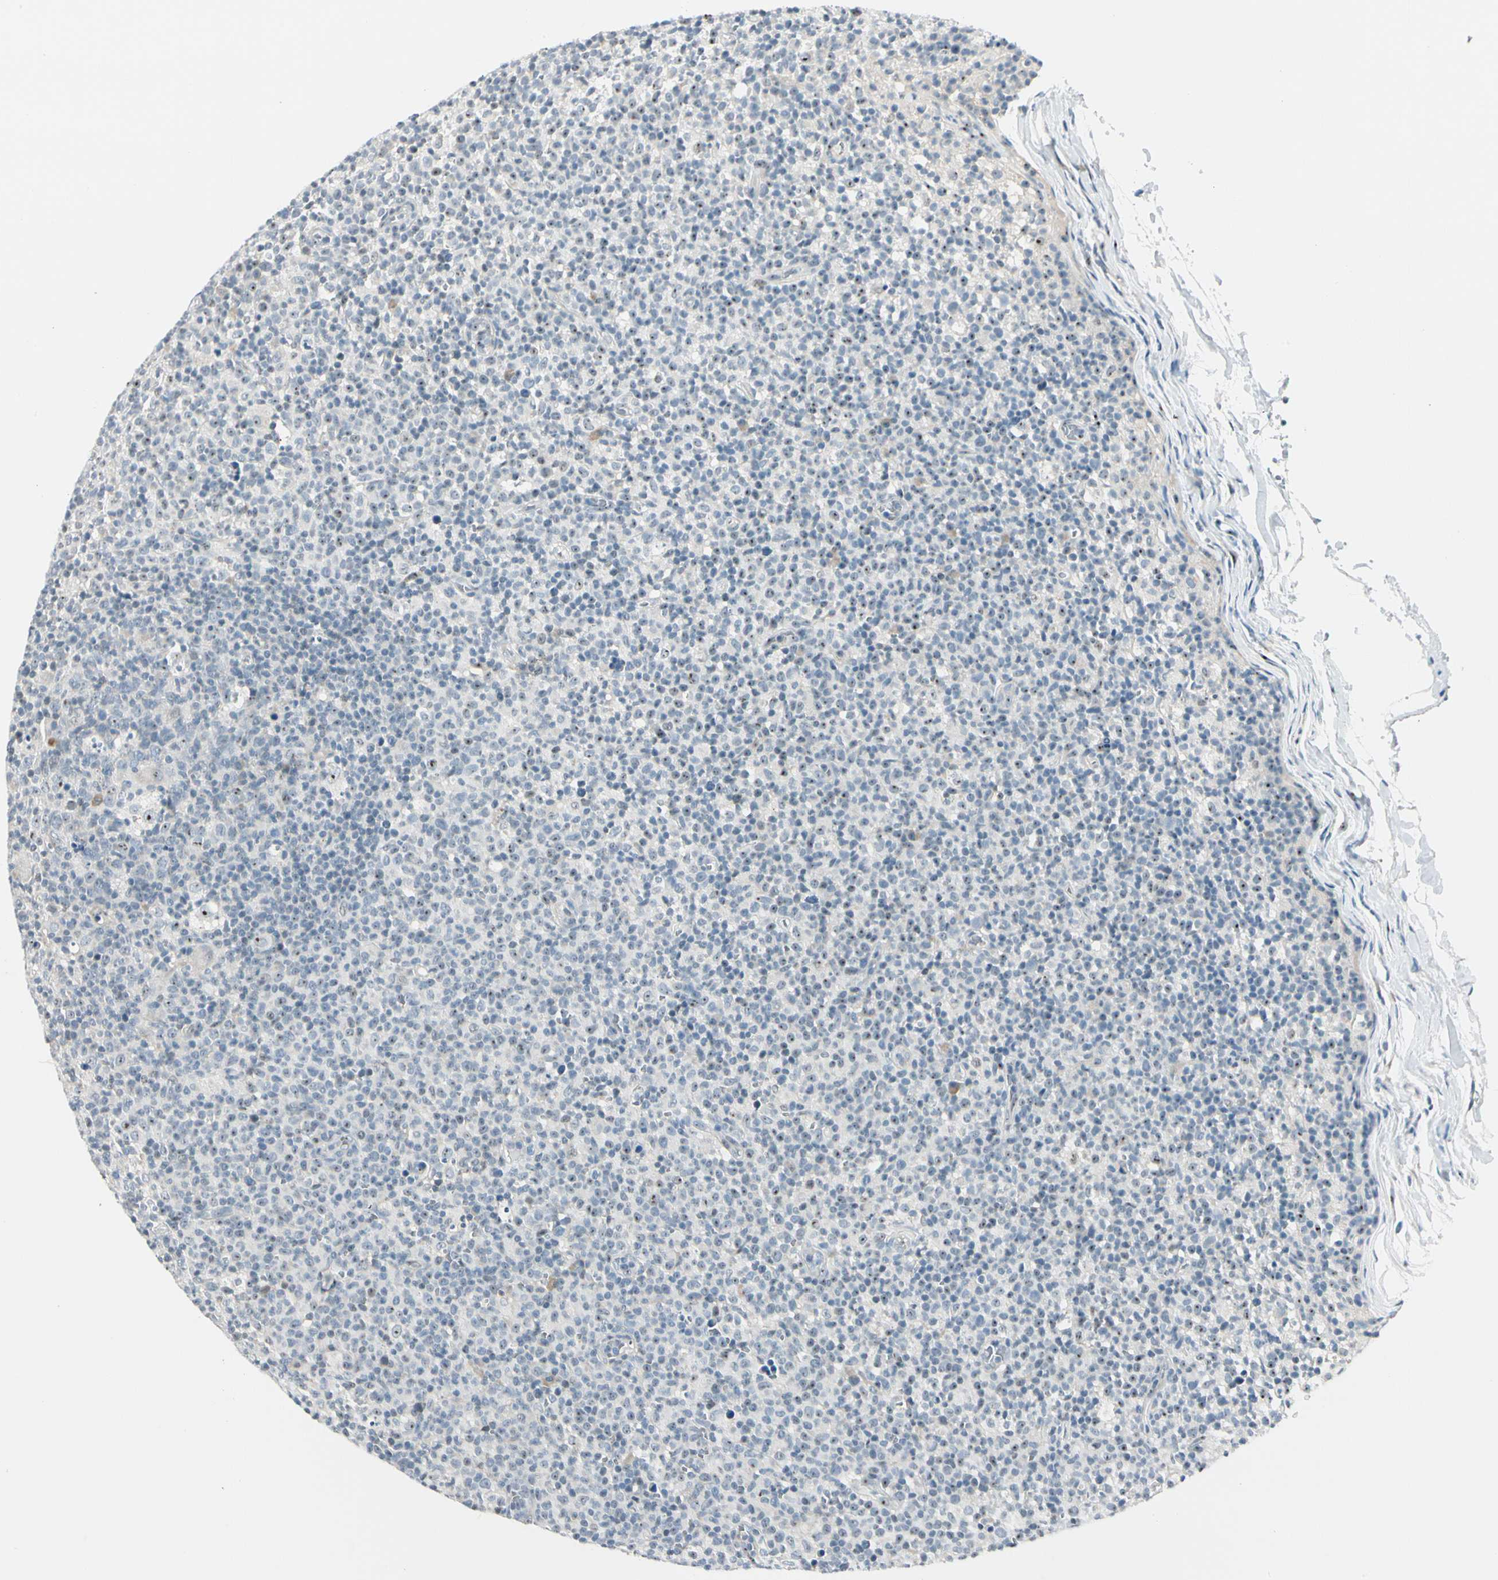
{"staining": {"intensity": "negative", "quantity": "none", "location": "none"}, "tissue": "lymph node", "cell_type": "Germinal center cells", "image_type": "normal", "snomed": [{"axis": "morphology", "description": "Normal tissue, NOS"}, {"axis": "morphology", "description": "Inflammation, NOS"}, {"axis": "topography", "description": "Lymph node"}], "caption": "Germinal center cells show no significant protein staining in normal lymph node. (Brightfield microscopy of DAB immunohistochemistry at high magnification).", "gene": "ZSCAN1", "patient": {"sex": "male", "age": 55}}